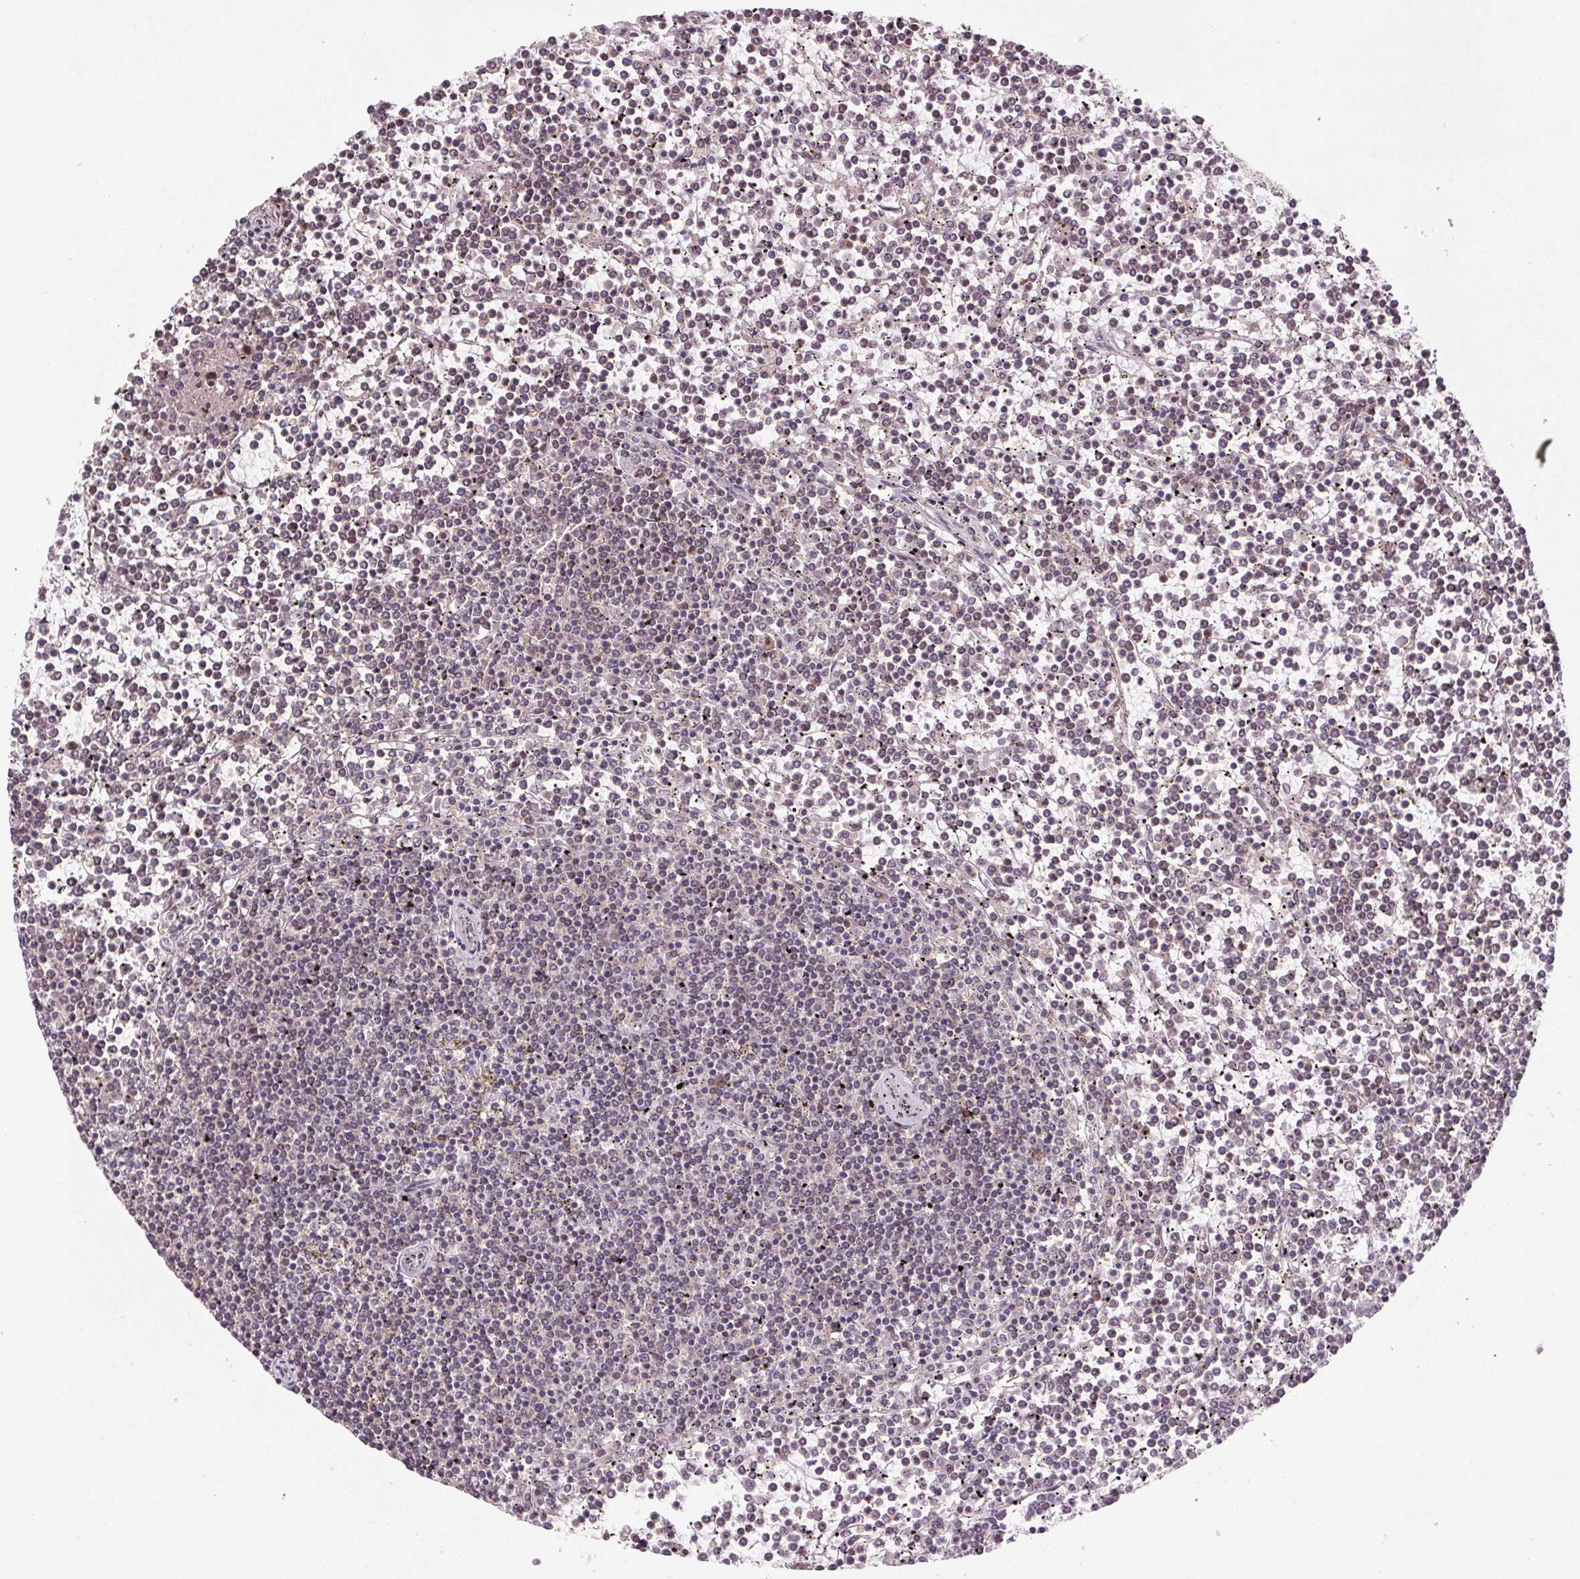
{"staining": {"intensity": "negative", "quantity": "none", "location": "none"}, "tissue": "lymphoma", "cell_type": "Tumor cells", "image_type": "cancer", "snomed": [{"axis": "morphology", "description": "Malignant lymphoma, non-Hodgkin's type, Low grade"}, {"axis": "topography", "description": "Spleen"}], "caption": "Tumor cells are negative for brown protein staining in lymphoma.", "gene": "SMLR1", "patient": {"sex": "female", "age": 19}}